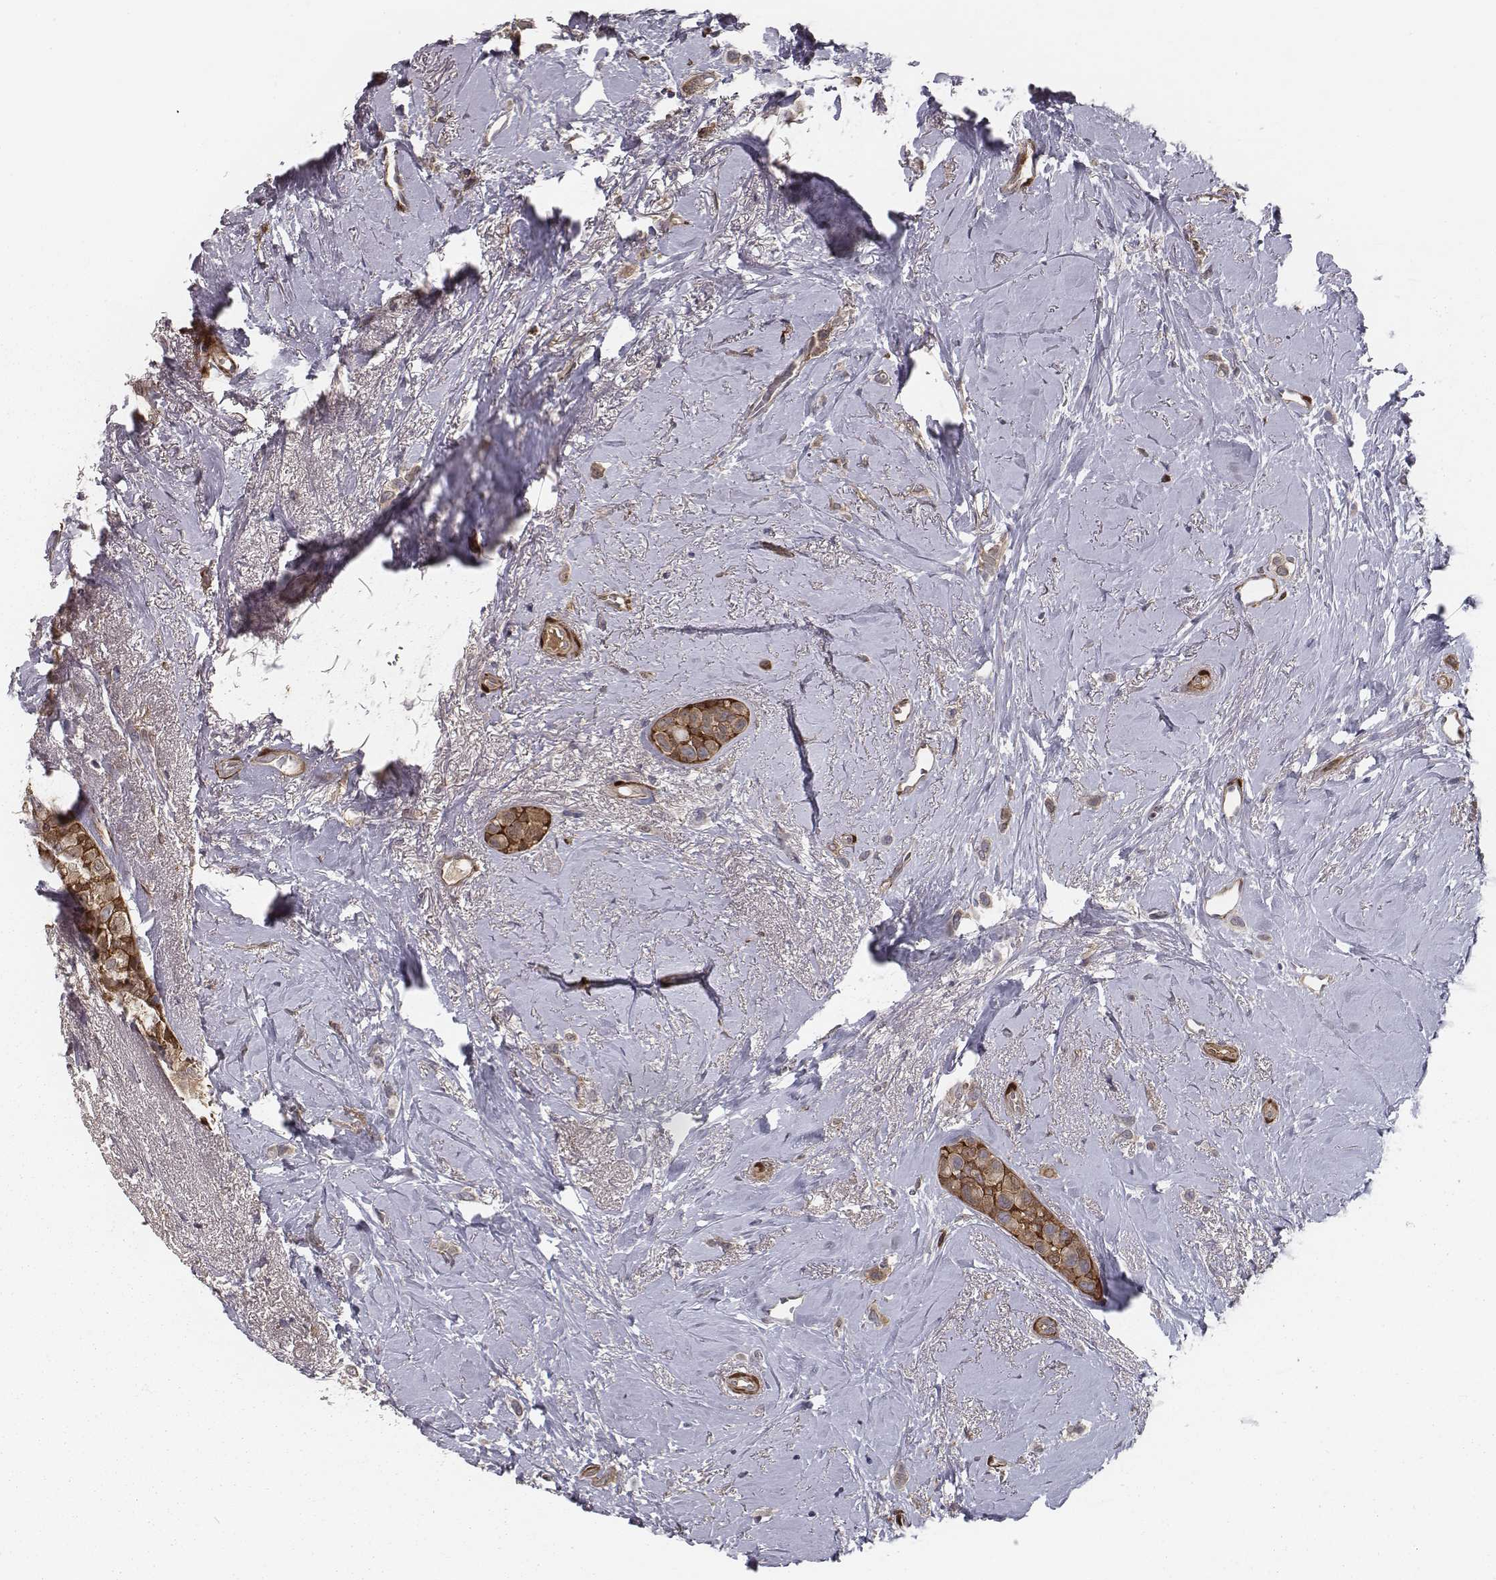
{"staining": {"intensity": "moderate", "quantity": ">75%", "location": "cytoplasmic/membranous"}, "tissue": "breast cancer", "cell_type": "Tumor cells", "image_type": "cancer", "snomed": [{"axis": "morphology", "description": "Lobular carcinoma"}, {"axis": "topography", "description": "Breast"}], "caption": "Immunohistochemistry (IHC) histopathology image of human breast cancer (lobular carcinoma) stained for a protein (brown), which demonstrates medium levels of moderate cytoplasmic/membranous expression in about >75% of tumor cells.", "gene": "ISYNA1", "patient": {"sex": "female", "age": 66}}